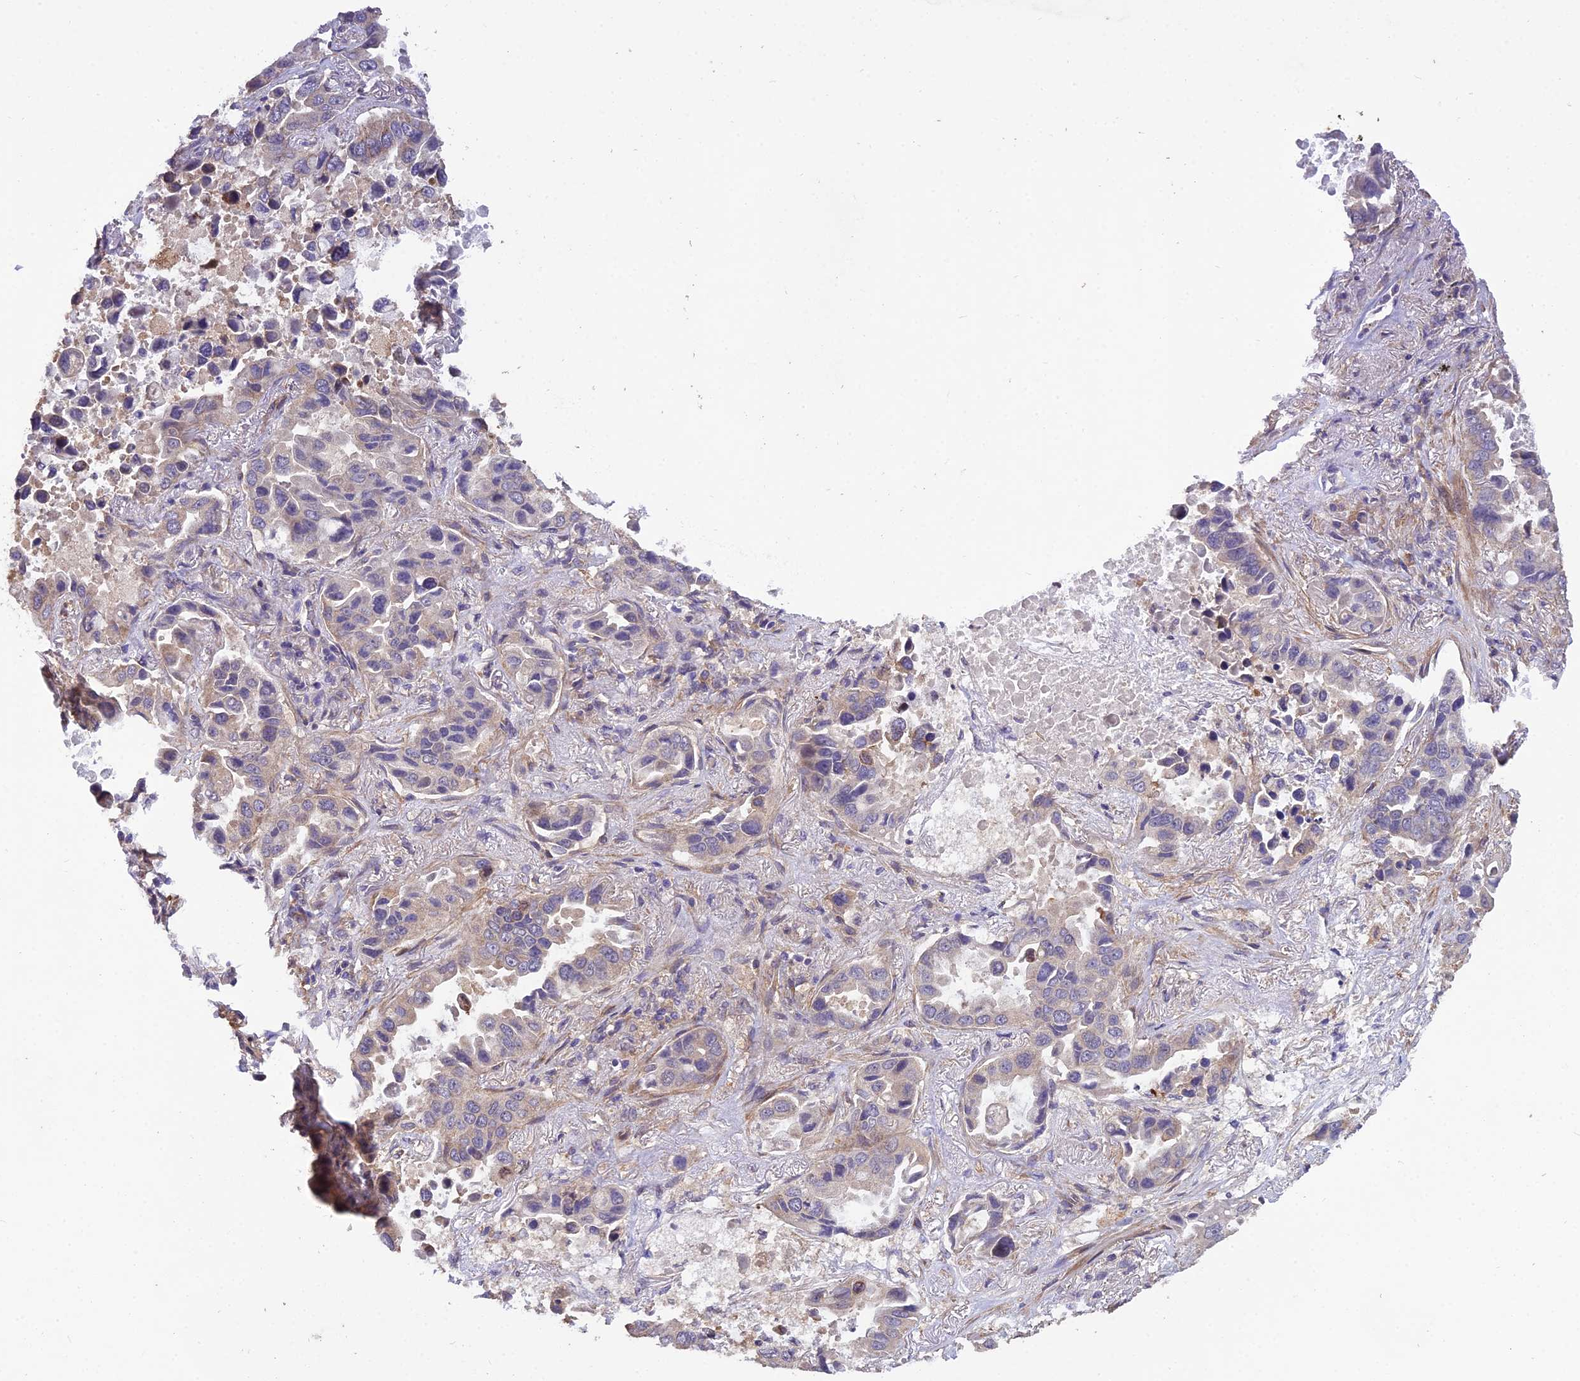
{"staining": {"intensity": "weak", "quantity": "25%-75%", "location": "cytoplasmic/membranous"}, "tissue": "lung cancer", "cell_type": "Tumor cells", "image_type": "cancer", "snomed": [{"axis": "morphology", "description": "Adenocarcinoma, NOS"}, {"axis": "topography", "description": "Lung"}], "caption": "High-power microscopy captured an IHC histopathology image of lung cancer, revealing weak cytoplasmic/membranous positivity in about 25%-75% of tumor cells. The staining is performed using DAB (3,3'-diaminobenzidine) brown chromogen to label protein expression. The nuclei are counter-stained blue using hematoxylin.", "gene": "CENPL", "patient": {"sex": "male", "age": 64}}